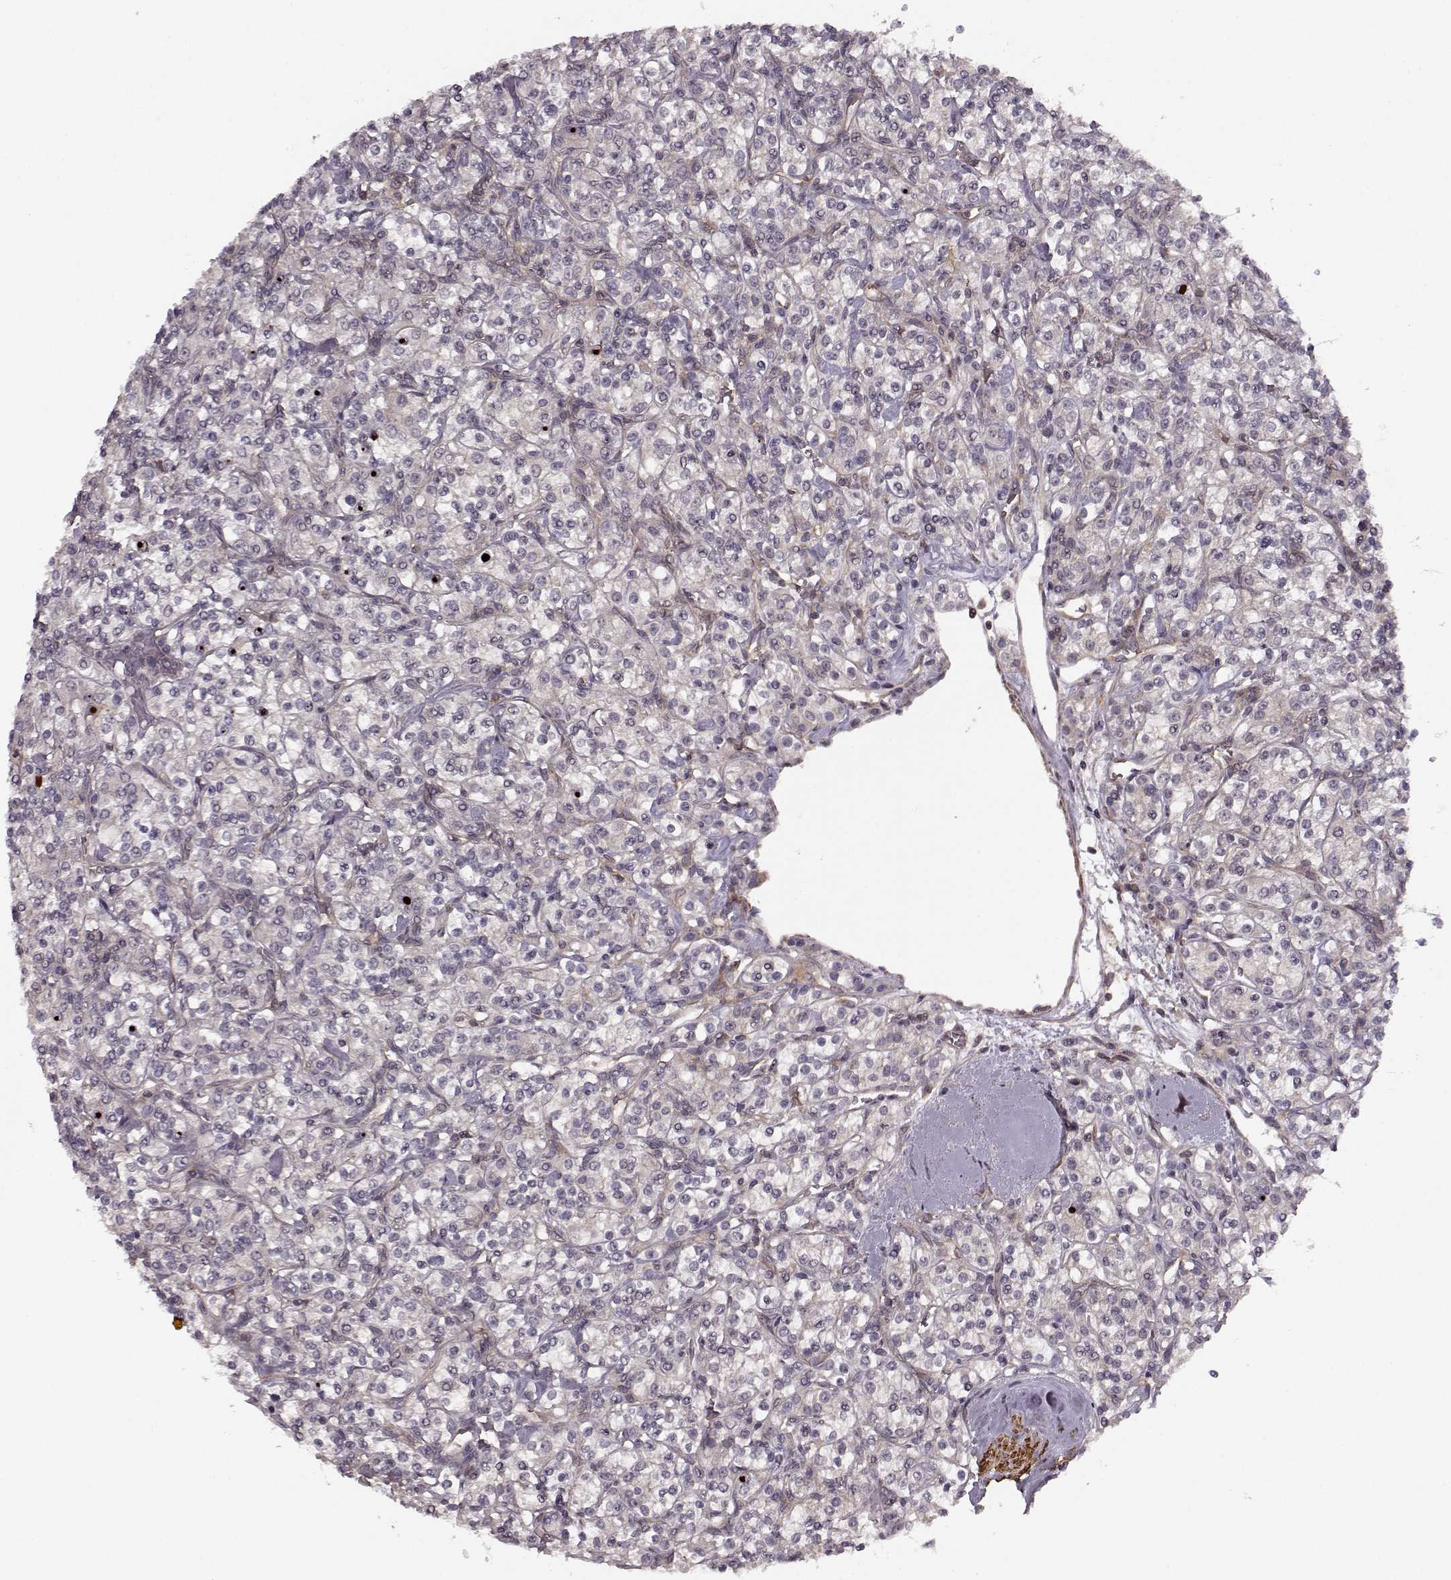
{"staining": {"intensity": "negative", "quantity": "none", "location": "none"}, "tissue": "renal cancer", "cell_type": "Tumor cells", "image_type": "cancer", "snomed": [{"axis": "morphology", "description": "Adenocarcinoma, NOS"}, {"axis": "topography", "description": "Kidney"}], "caption": "IHC image of neoplastic tissue: human adenocarcinoma (renal) stained with DAB (3,3'-diaminobenzidine) demonstrates no significant protein positivity in tumor cells.", "gene": "SLAIN2", "patient": {"sex": "male", "age": 77}}